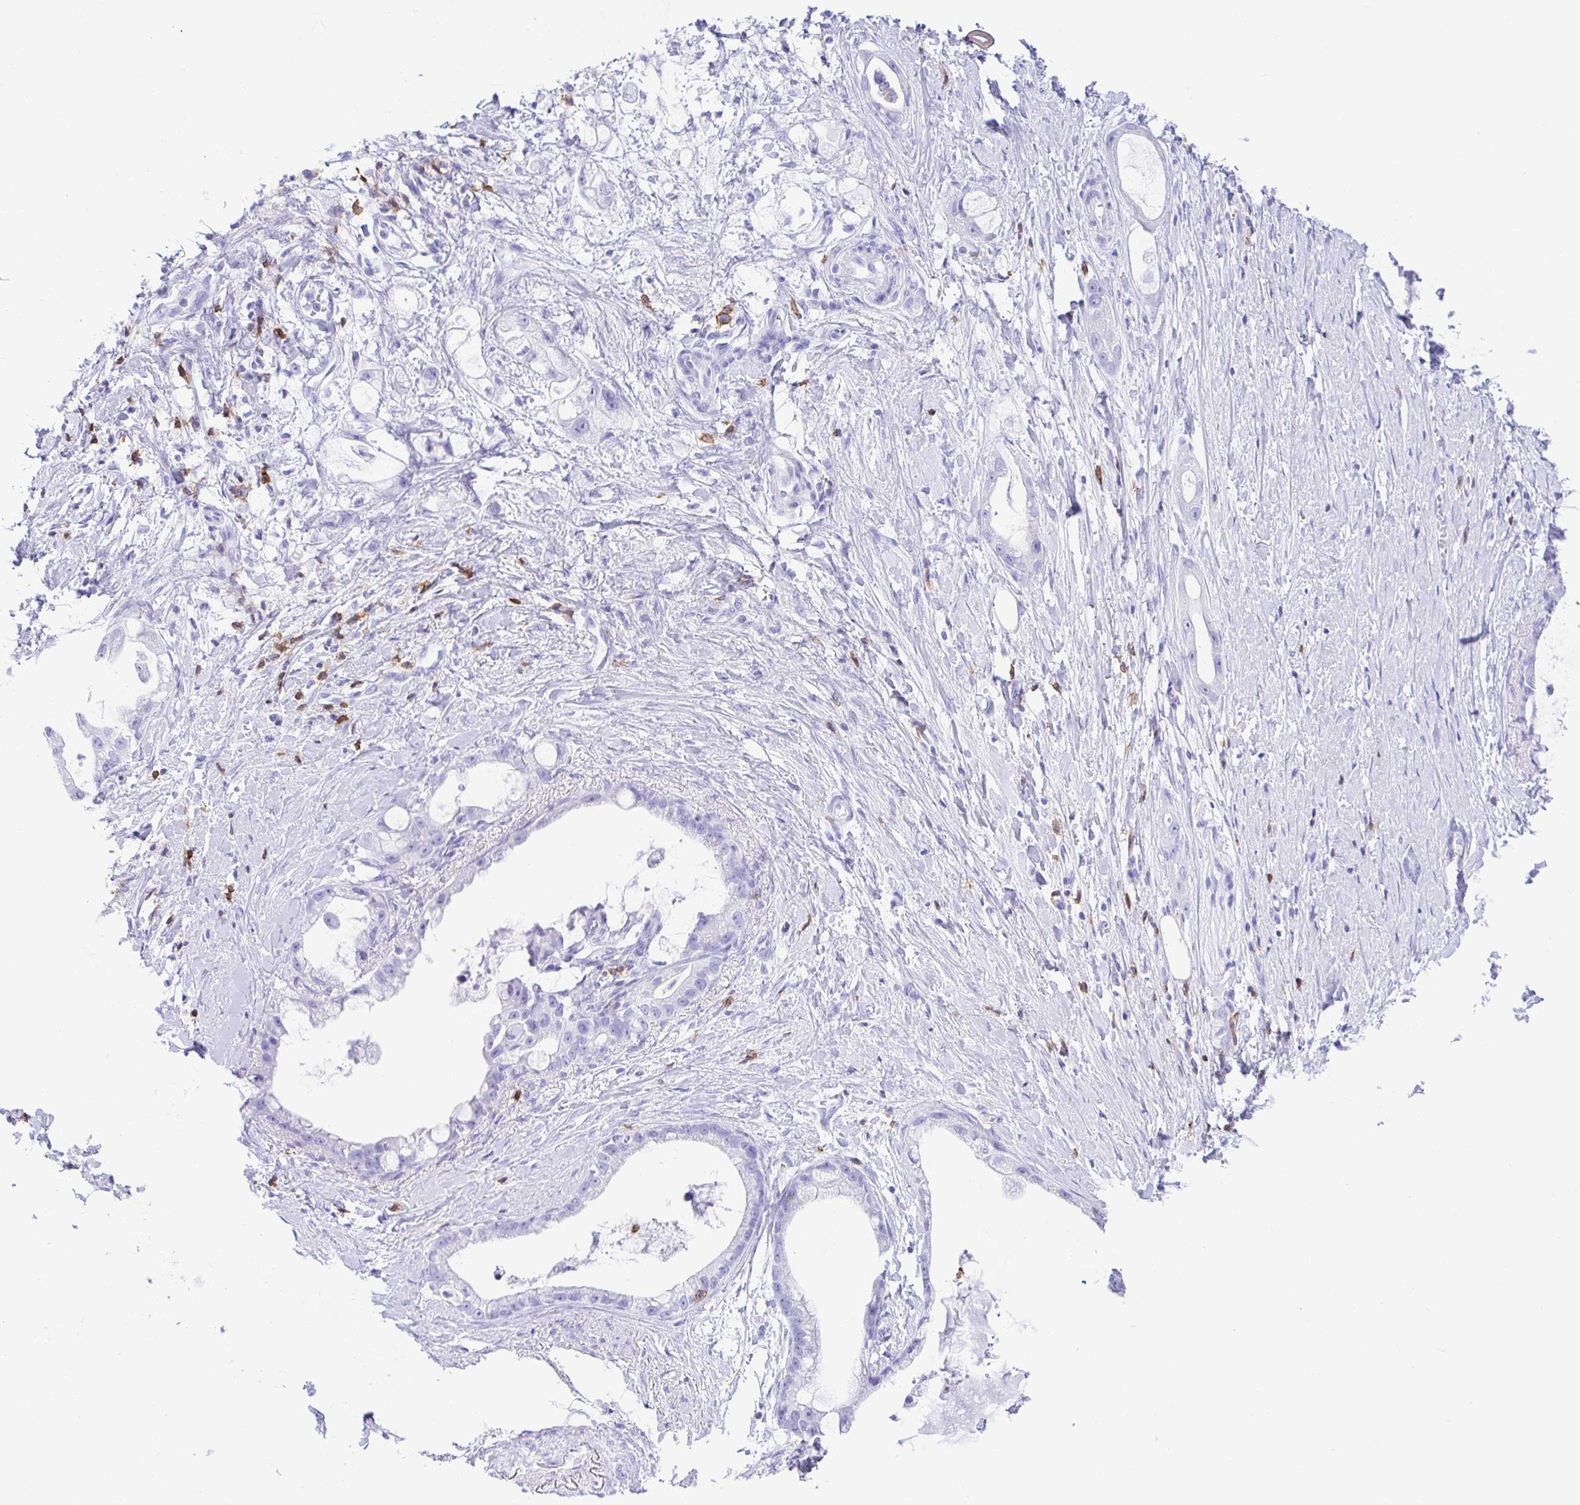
{"staining": {"intensity": "negative", "quantity": "none", "location": "none"}, "tissue": "stomach cancer", "cell_type": "Tumor cells", "image_type": "cancer", "snomed": [{"axis": "morphology", "description": "Adenocarcinoma, NOS"}, {"axis": "topography", "description": "Stomach"}], "caption": "Stomach cancer (adenocarcinoma) was stained to show a protein in brown. There is no significant expression in tumor cells.", "gene": "CD5", "patient": {"sex": "male", "age": 55}}